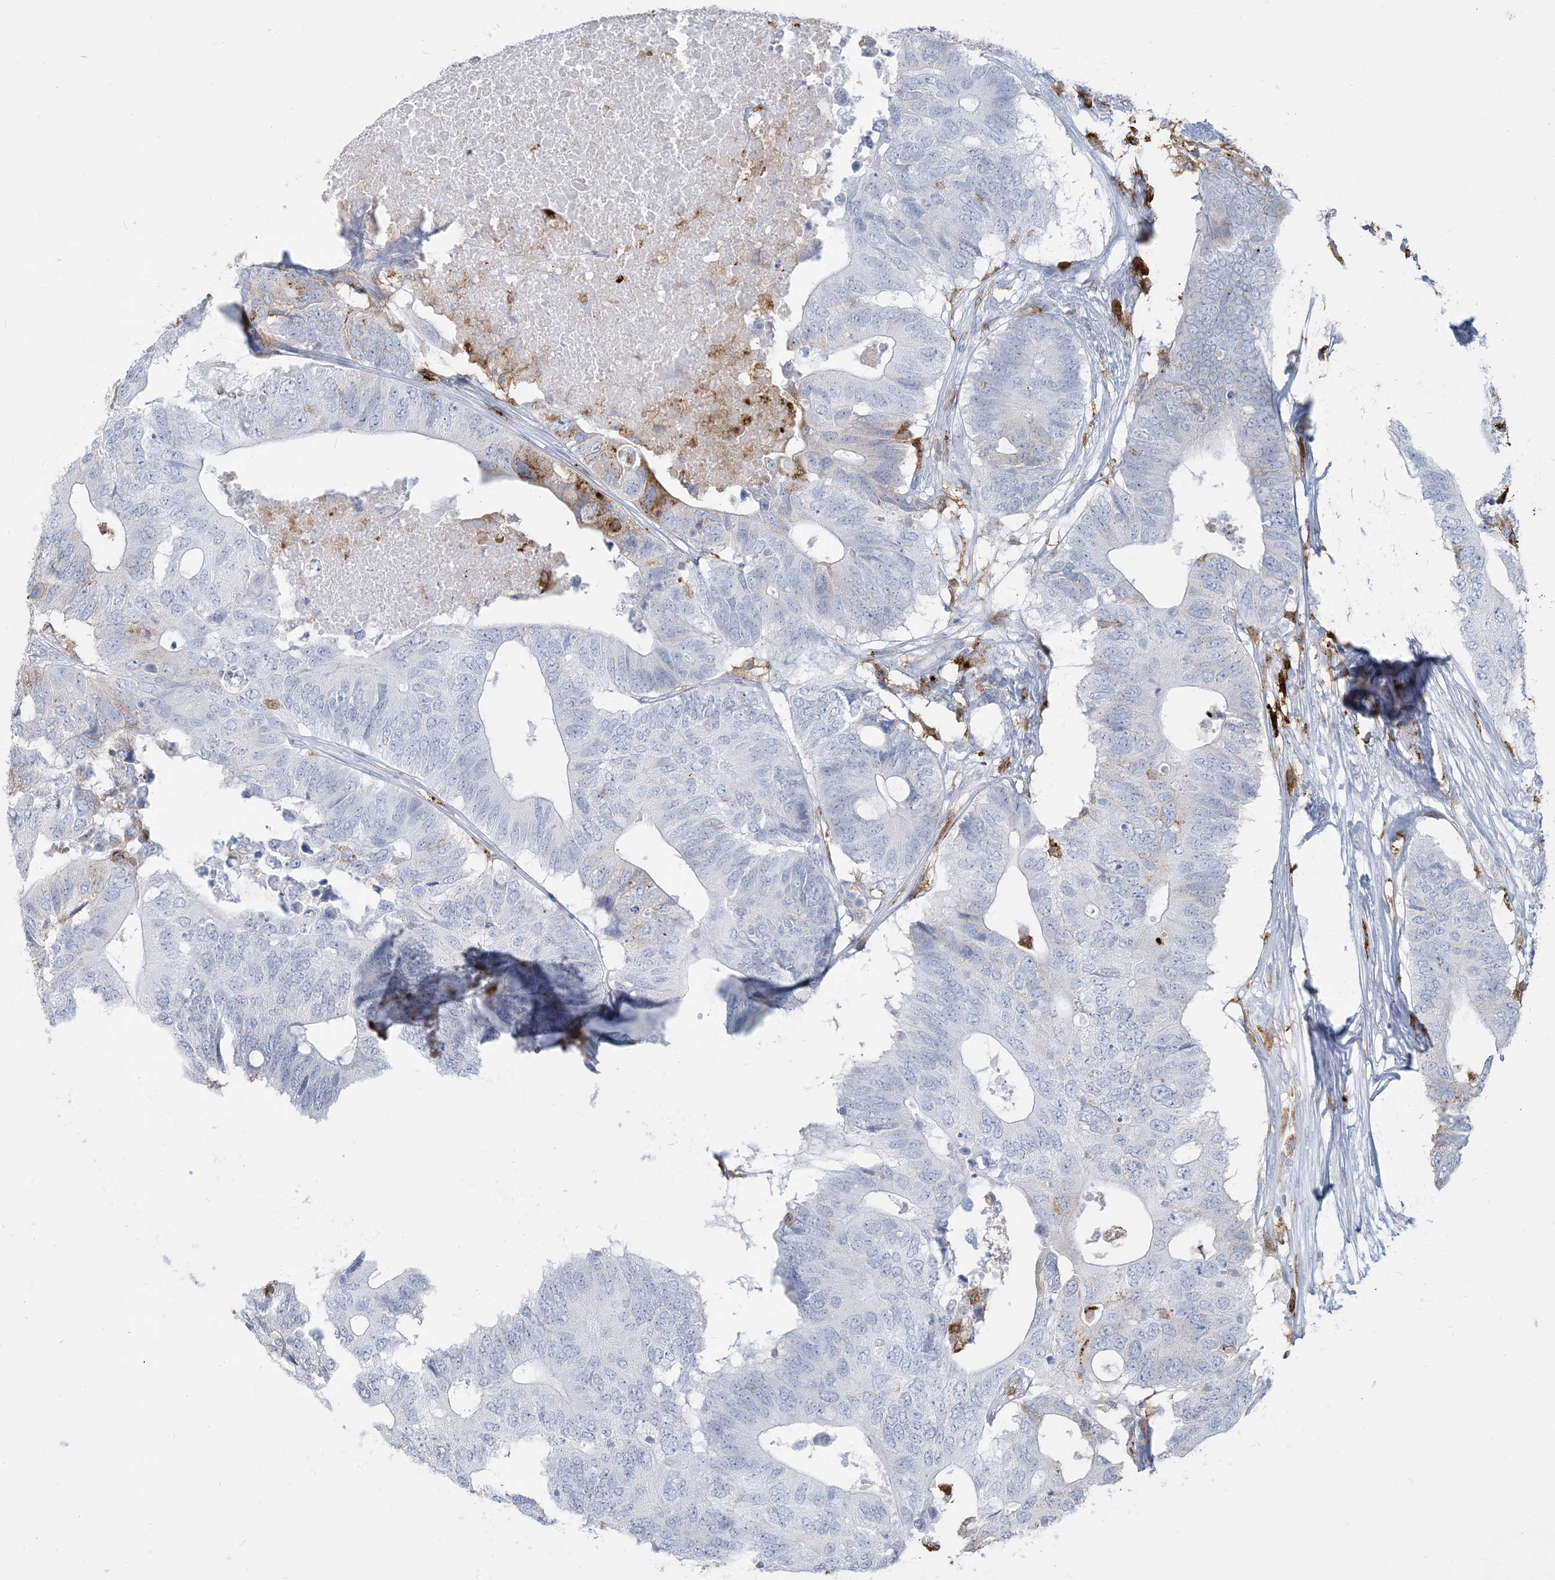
{"staining": {"intensity": "negative", "quantity": "none", "location": "none"}, "tissue": "colorectal cancer", "cell_type": "Tumor cells", "image_type": "cancer", "snomed": [{"axis": "morphology", "description": "Adenocarcinoma, NOS"}, {"axis": "topography", "description": "Colon"}], "caption": "Colorectal cancer (adenocarcinoma) was stained to show a protein in brown. There is no significant staining in tumor cells.", "gene": "HLA-DRB1", "patient": {"sex": "male", "age": 71}}